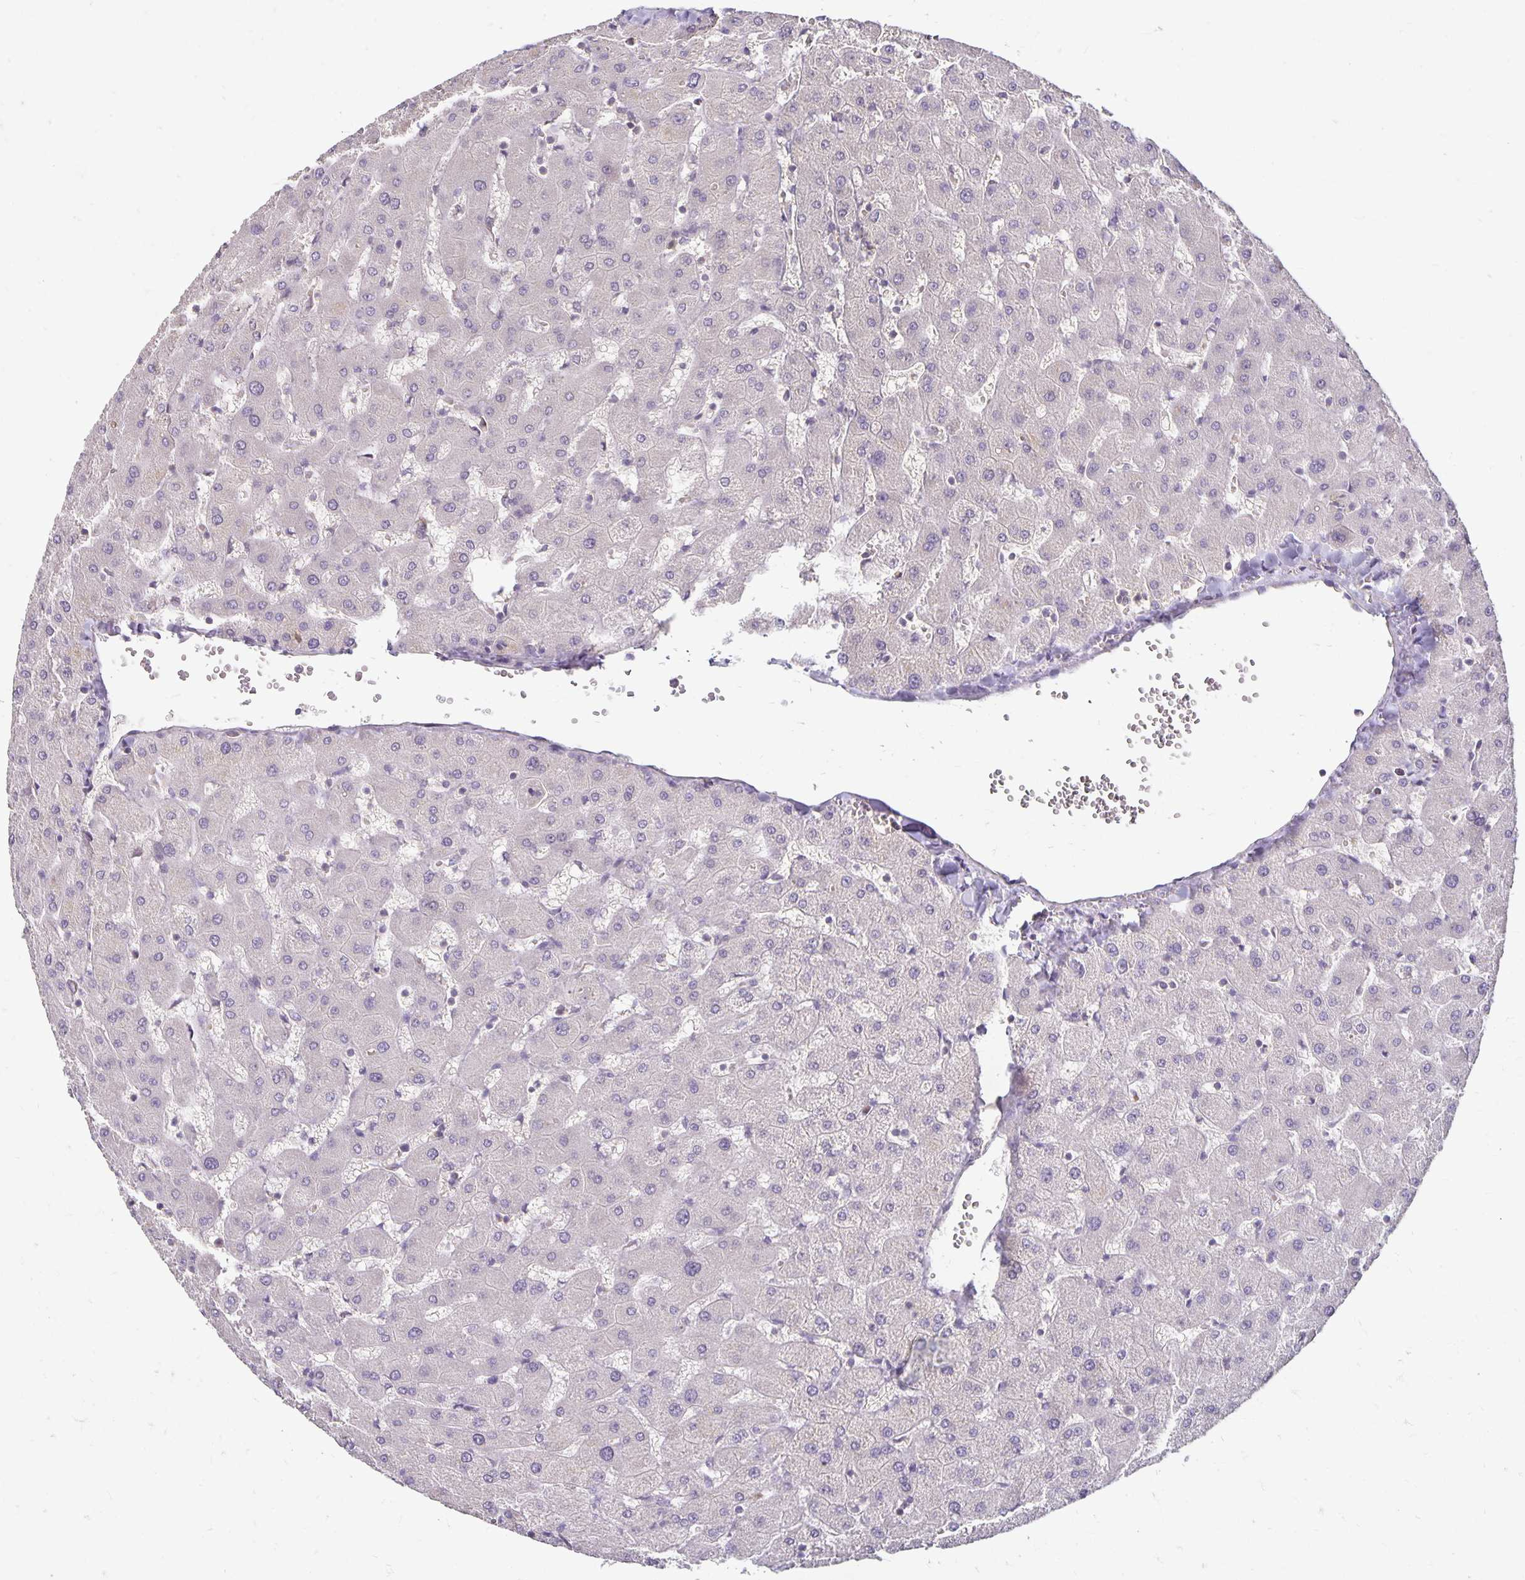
{"staining": {"intensity": "negative", "quantity": "none", "location": "none"}, "tissue": "liver", "cell_type": "Cholangiocytes", "image_type": "normal", "snomed": [{"axis": "morphology", "description": "Normal tissue, NOS"}, {"axis": "topography", "description": "Liver"}], "caption": "A high-resolution image shows immunohistochemistry staining of normal liver, which displays no significant staining in cholangiocytes.", "gene": "CST6", "patient": {"sex": "female", "age": 63}}